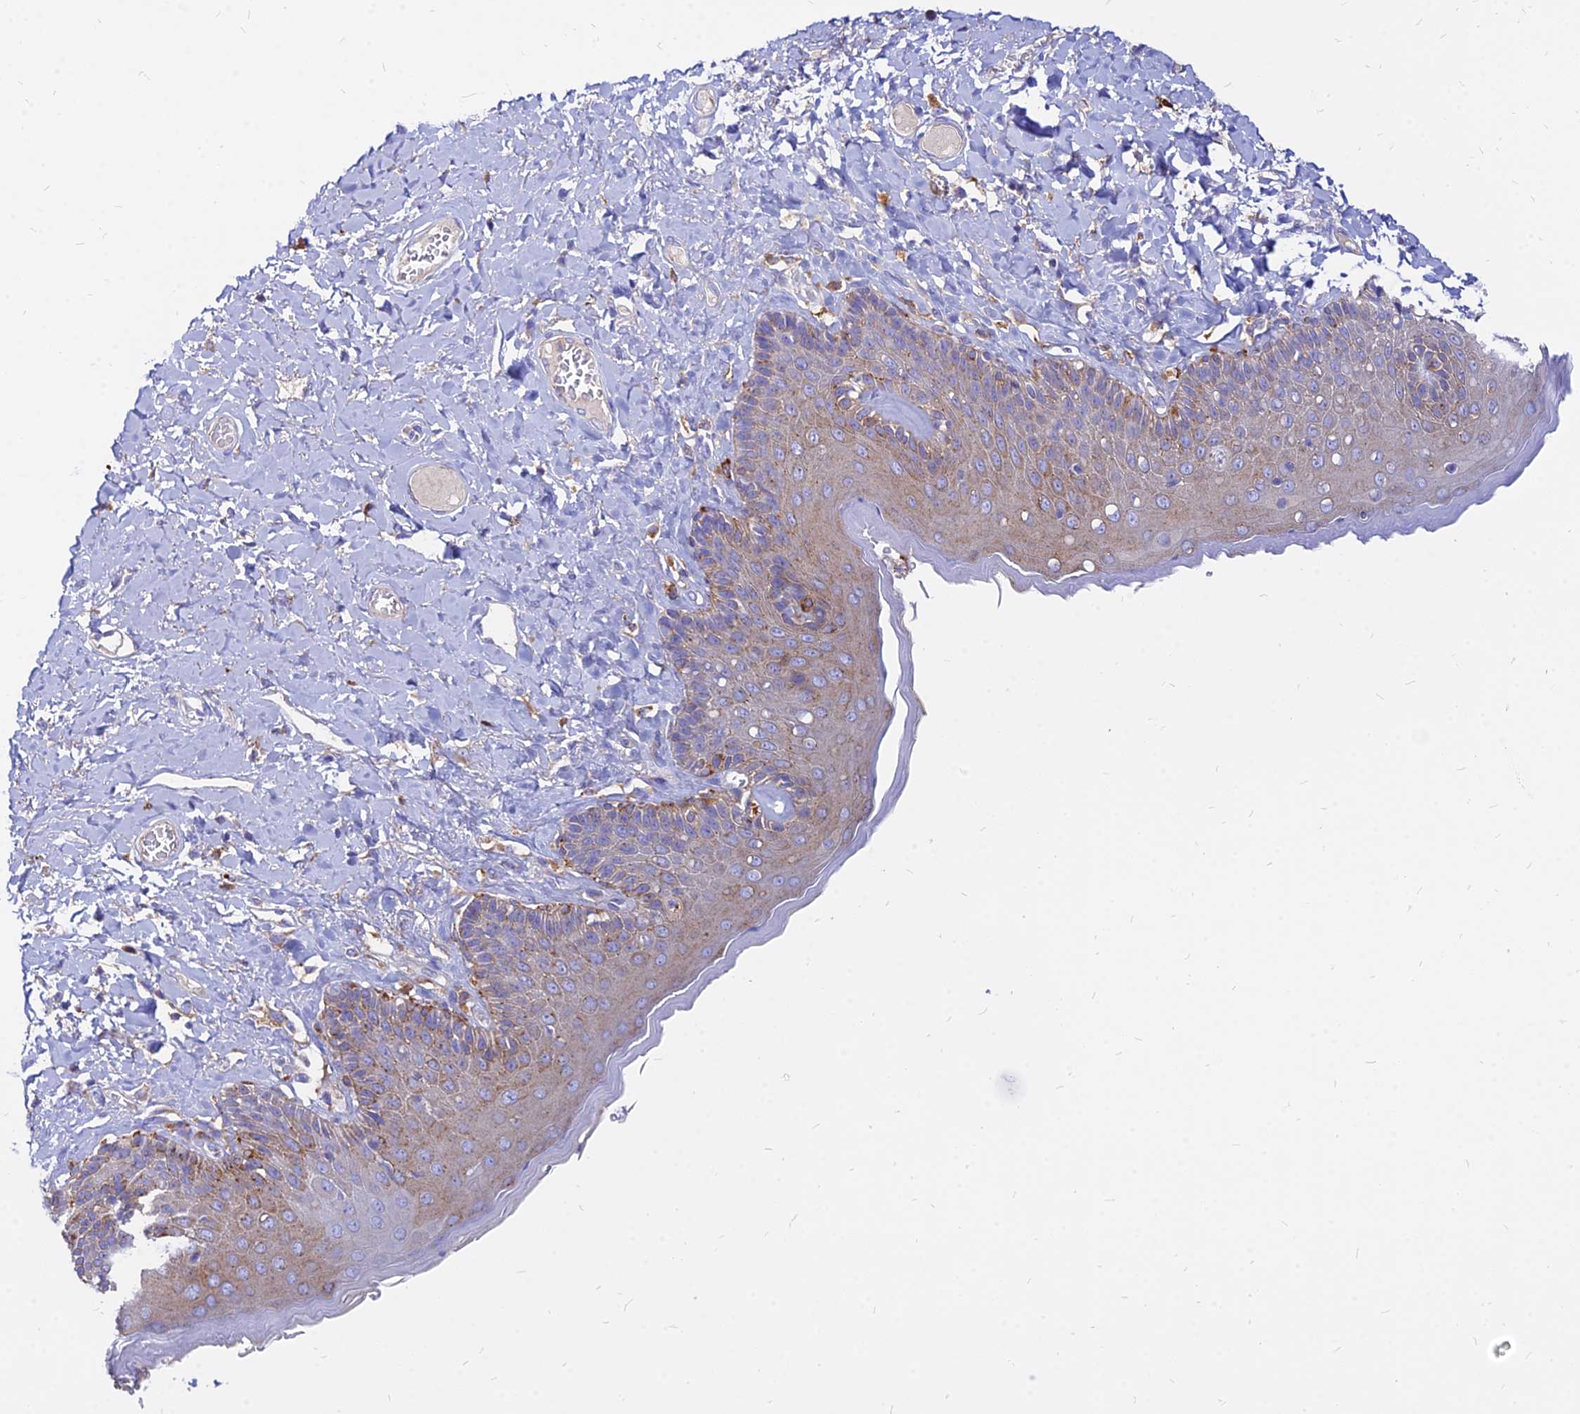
{"staining": {"intensity": "weak", "quantity": "25%-75%", "location": "cytoplasmic/membranous"}, "tissue": "skin", "cell_type": "Epidermal cells", "image_type": "normal", "snomed": [{"axis": "morphology", "description": "Normal tissue, NOS"}, {"axis": "topography", "description": "Anal"}], "caption": "Weak cytoplasmic/membranous positivity for a protein is identified in about 25%-75% of epidermal cells of normal skin using IHC.", "gene": "AGTRAP", "patient": {"sex": "male", "age": 69}}